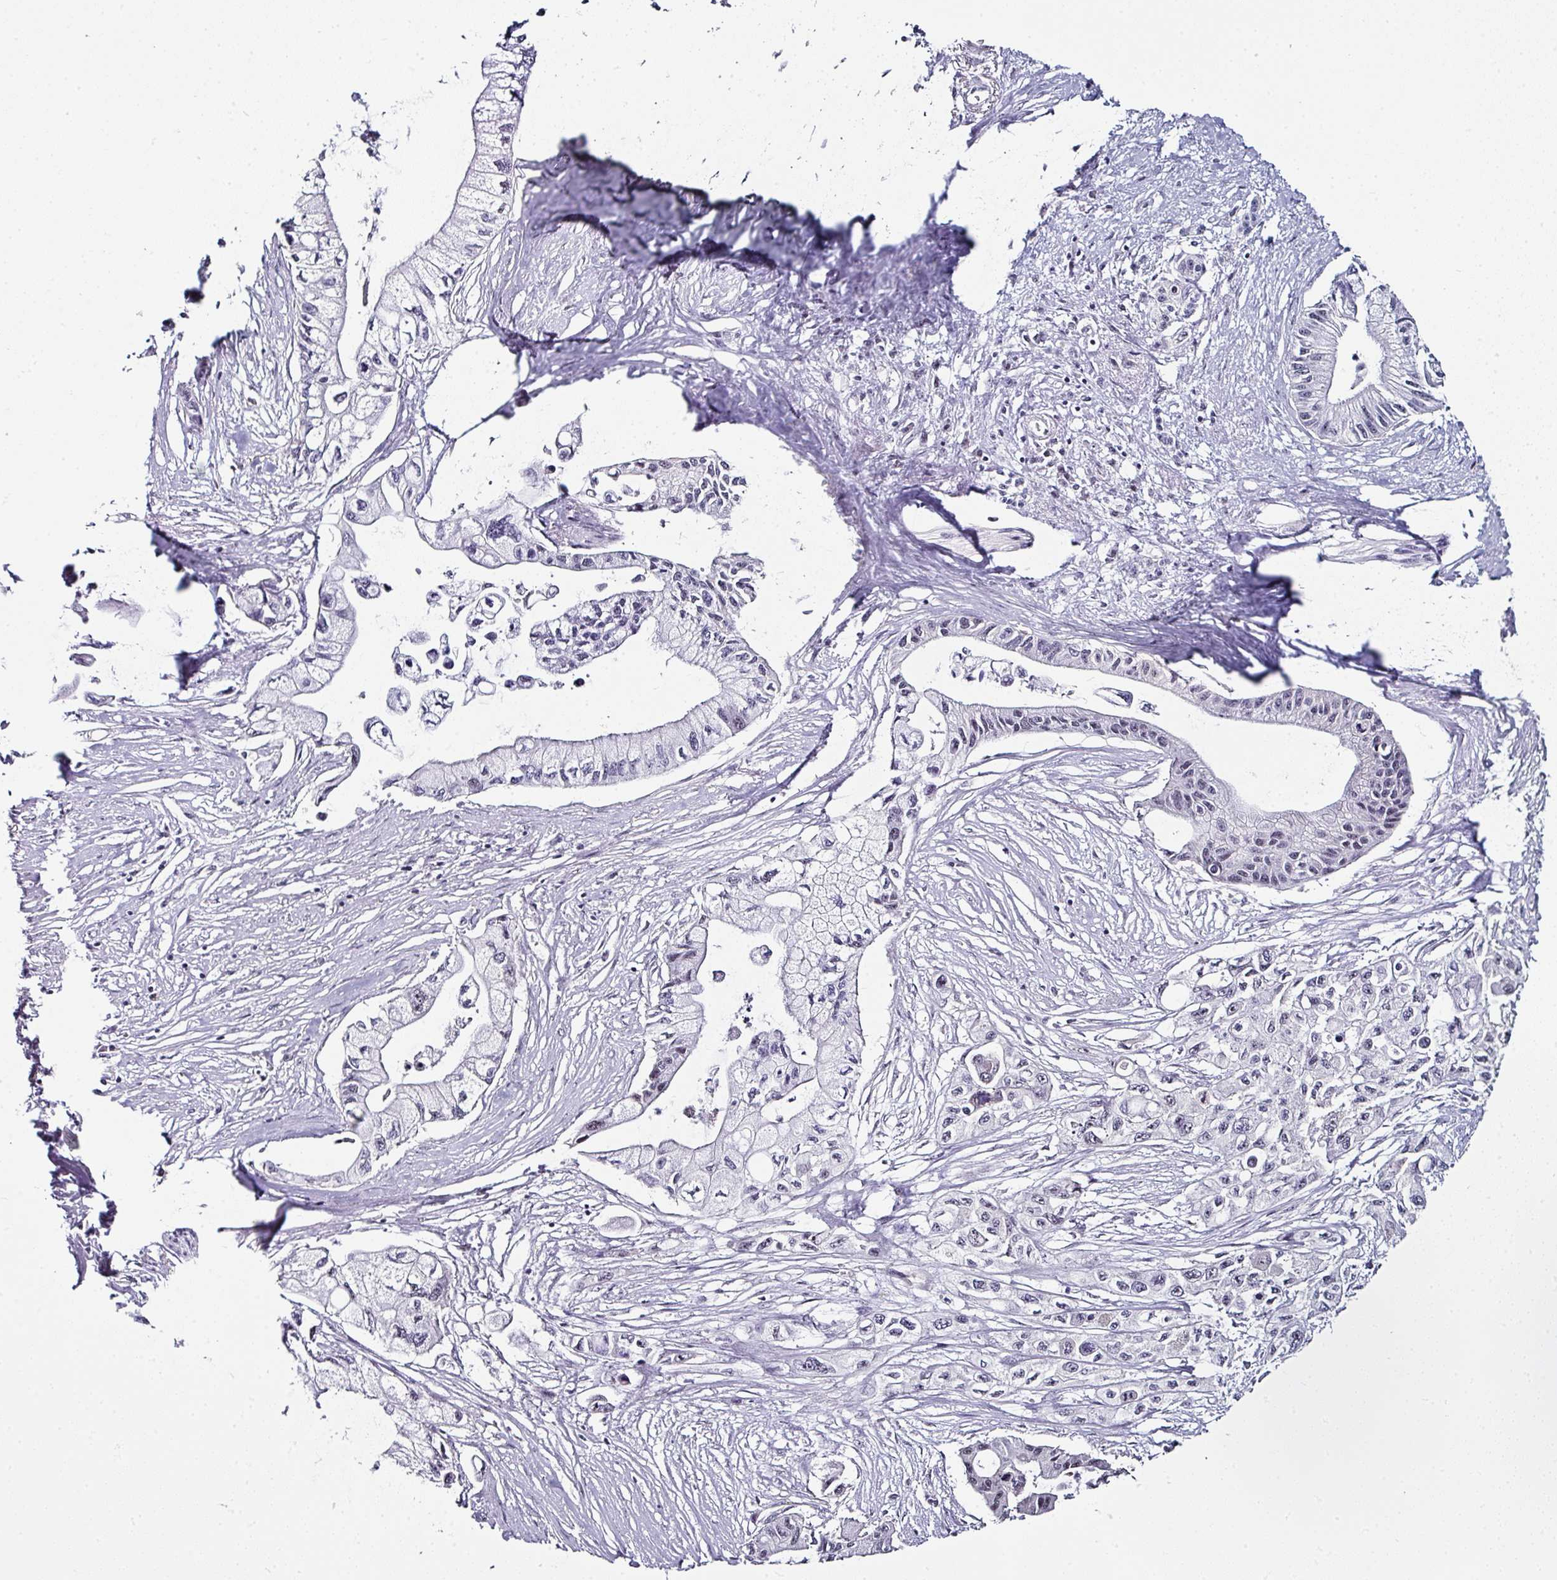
{"staining": {"intensity": "negative", "quantity": "none", "location": "none"}, "tissue": "pancreatic cancer", "cell_type": "Tumor cells", "image_type": "cancer", "snomed": [{"axis": "morphology", "description": "Adenocarcinoma, NOS"}, {"axis": "topography", "description": "Pancreas"}], "caption": "This is an IHC histopathology image of human adenocarcinoma (pancreatic). There is no positivity in tumor cells.", "gene": "NACC2", "patient": {"sex": "male", "age": 61}}